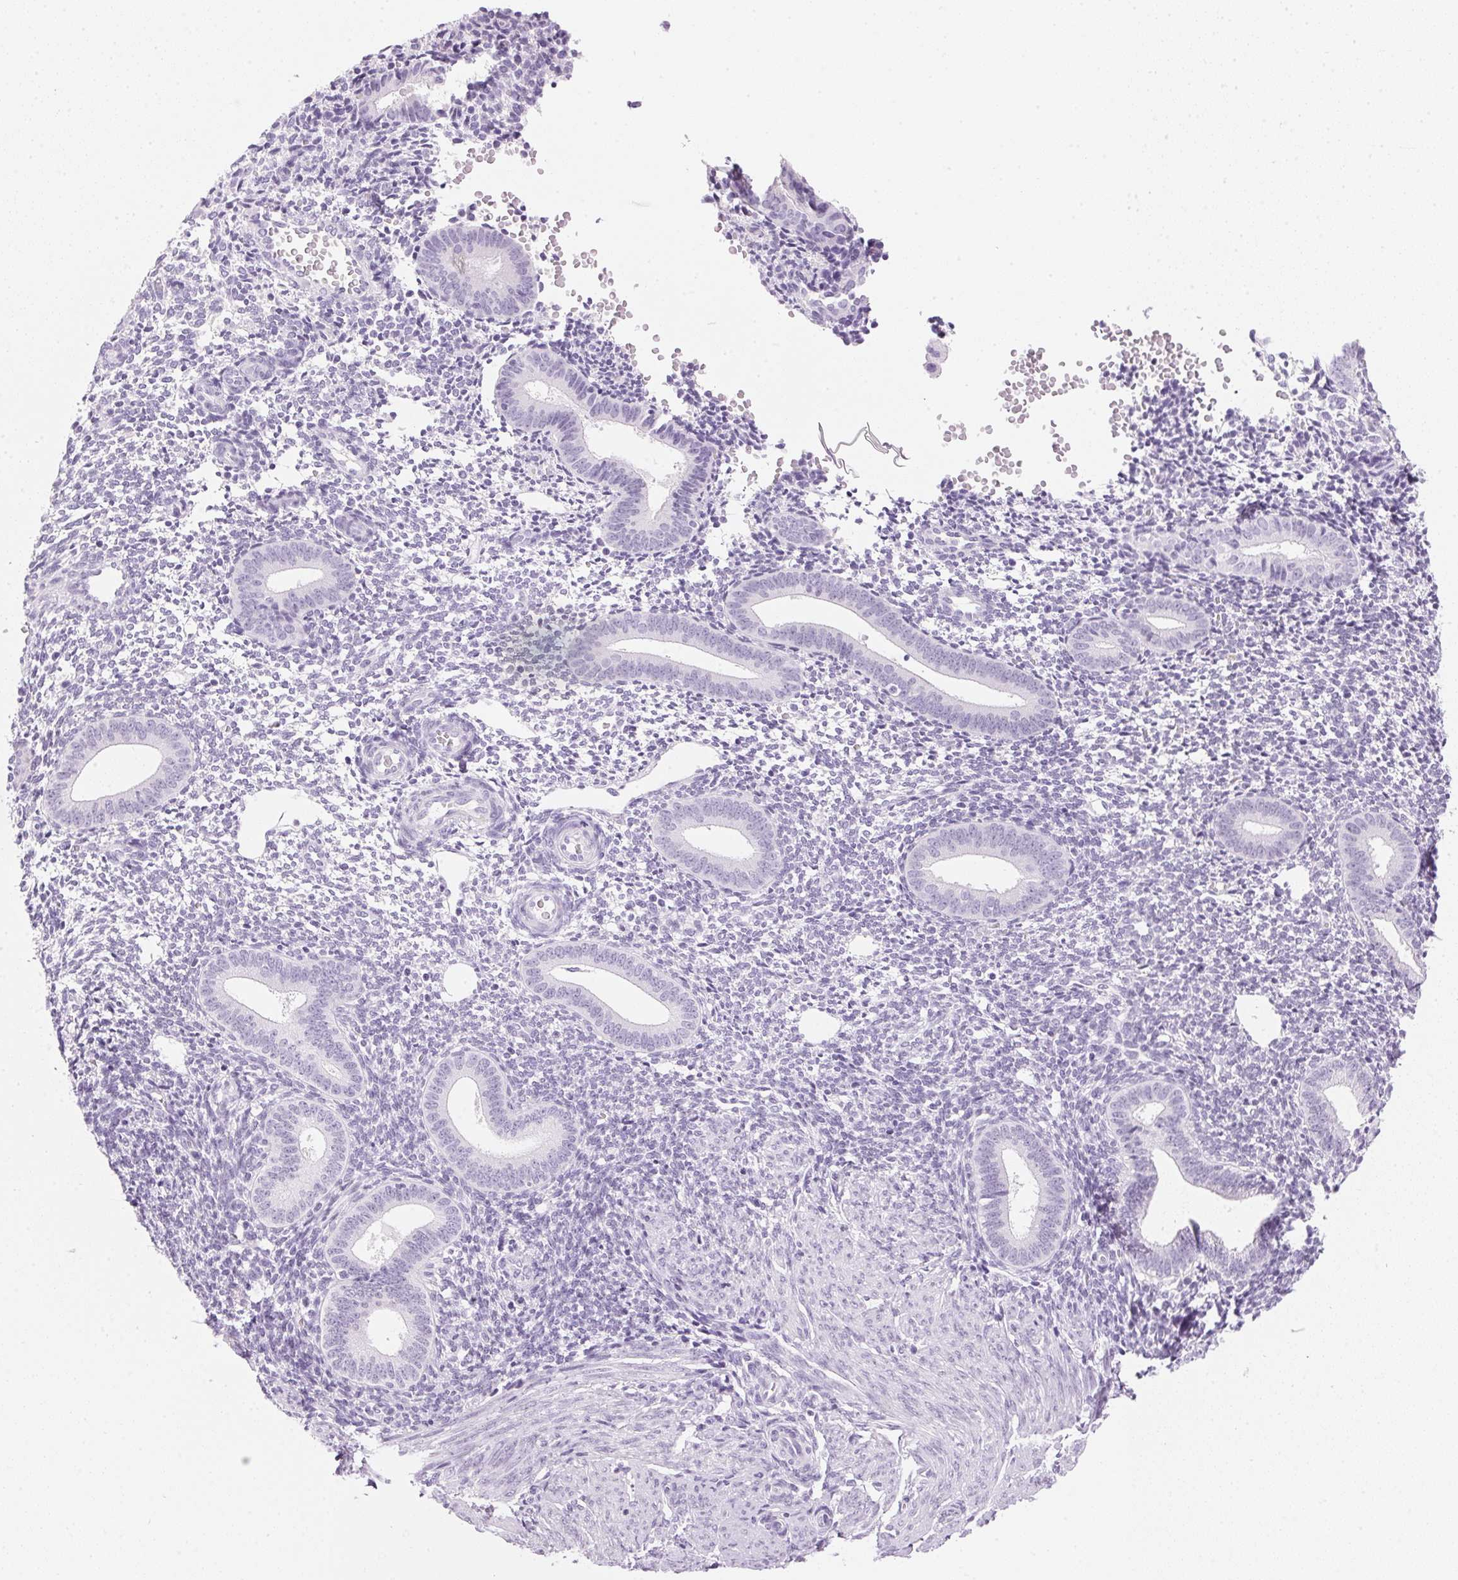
{"staining": {"intensity": "negative", "quantity": "none", "location": "none"}, "tissue": "endometrium", "cell_type": "Cells in endometrial stroma", "image_type": "normal", "snomed": [{"axis": "morphology", "description": "Normal tissue, NOS"}, {"axis": "topography", "description": "Endometrium"}], "caption": "Protein analysis of benign endometrium displays no significant staining in cells in endometrial stroma. The staining was performed using DAB to visualize the protein expression in brown, while the nuclei were stained in blue with hematoxylin (Magnification: 20x).", "gene": "IGFBP1", "patient": {"sex": "female", "age": 40}}